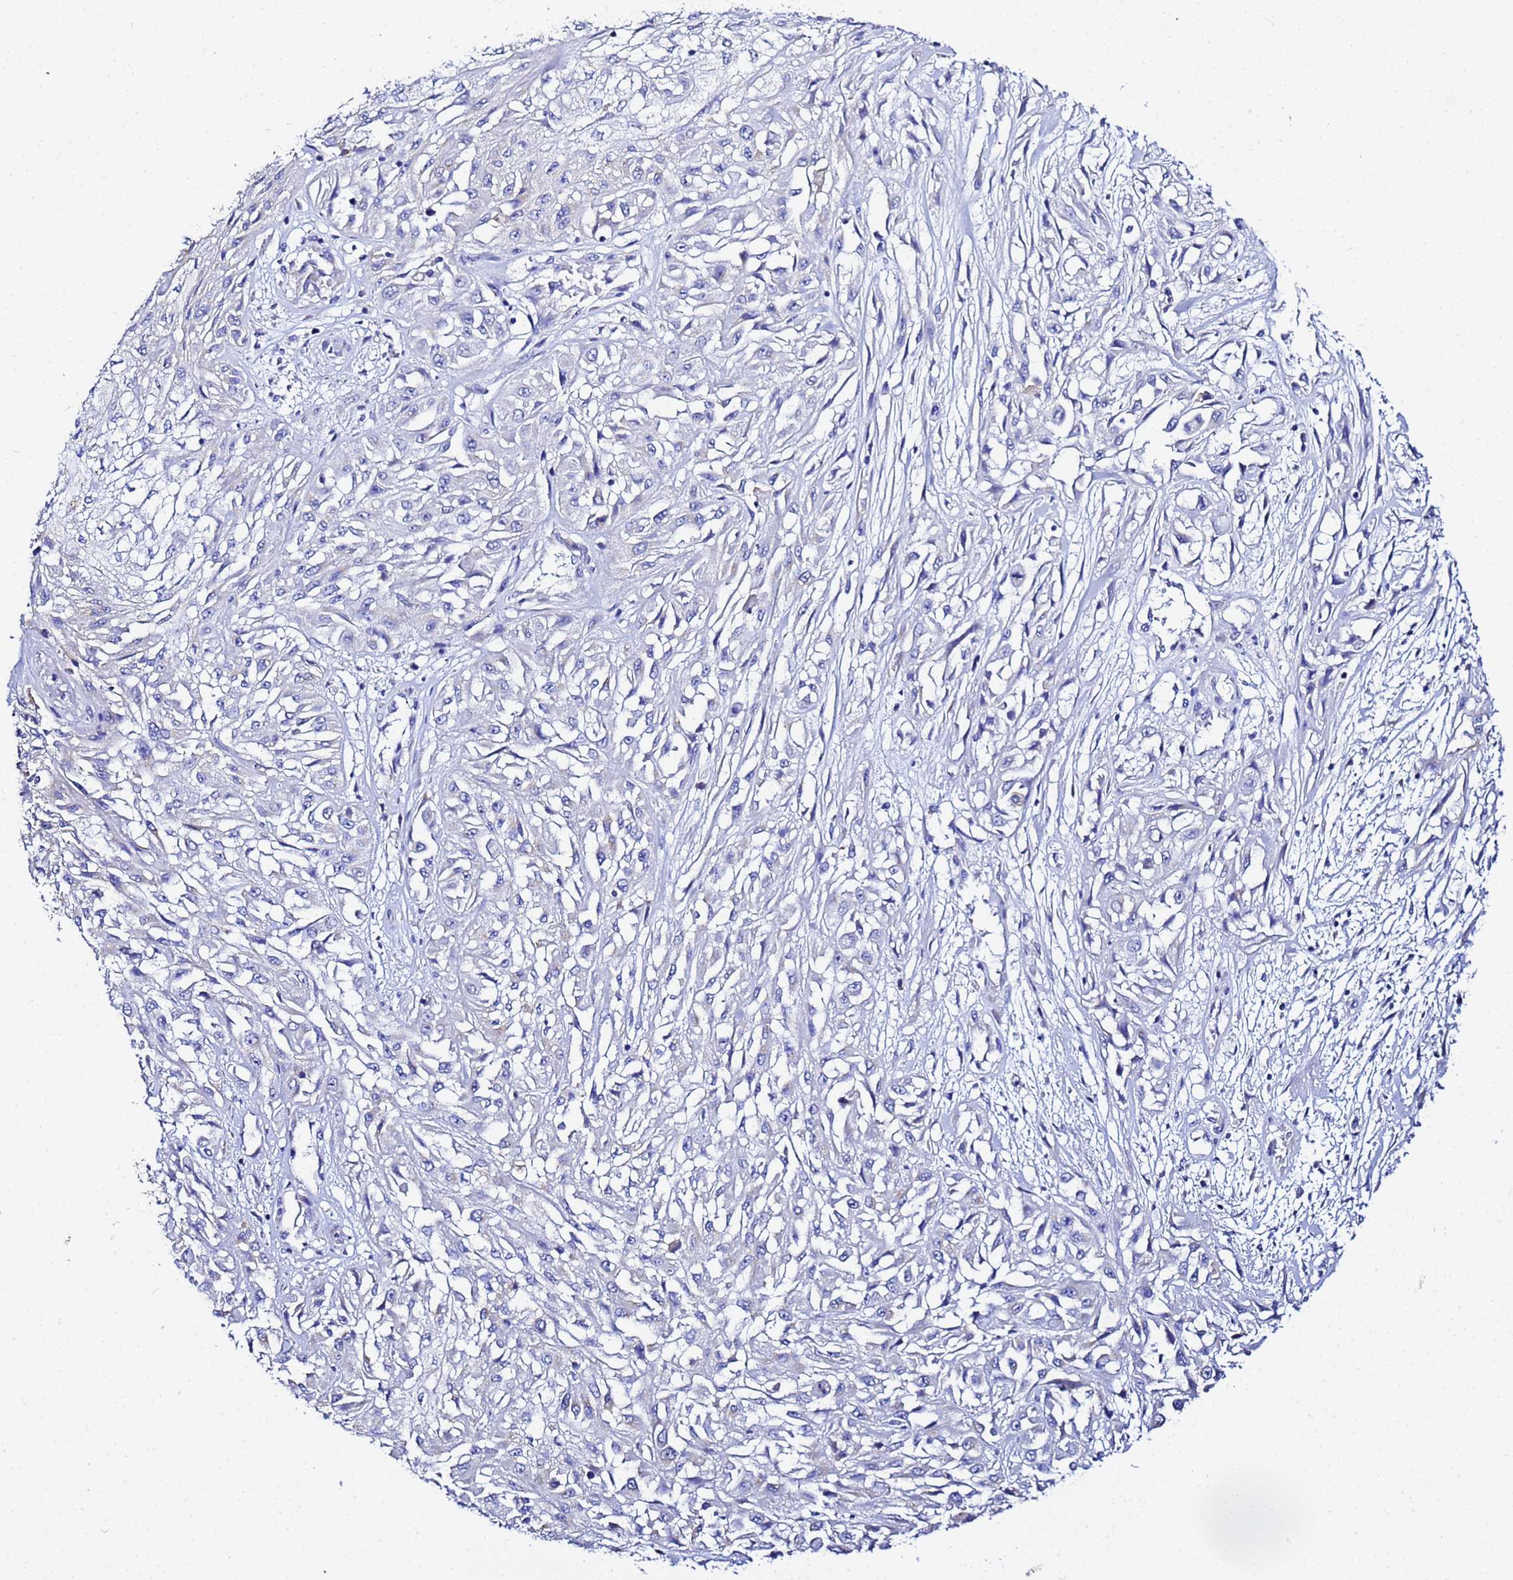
{"staining": {"intensity": "negative", "quantity": "none", "location": "none"}, "tissue": "skin cancer", "cell_type": "Tumor cells", "image_type": "cancer", "snomed": [{"axis": "morphology", "description": "Squamous cell carcinoma, NOS"}, {"axis": "morphology", "description": "Squamous cell carcinoma, metastatic, NOS"}, {"axis": "topography", "description": "Skin"}, {"axis": "topography", "description": "Lymph node"}], "caption": "Immunohistochemistry of skin cancer (squamous cell carcinoma) exhibits no positivity in tumor cells.", "gene": "VTI1B", "patient": {"sex": "male", "age": 75}}